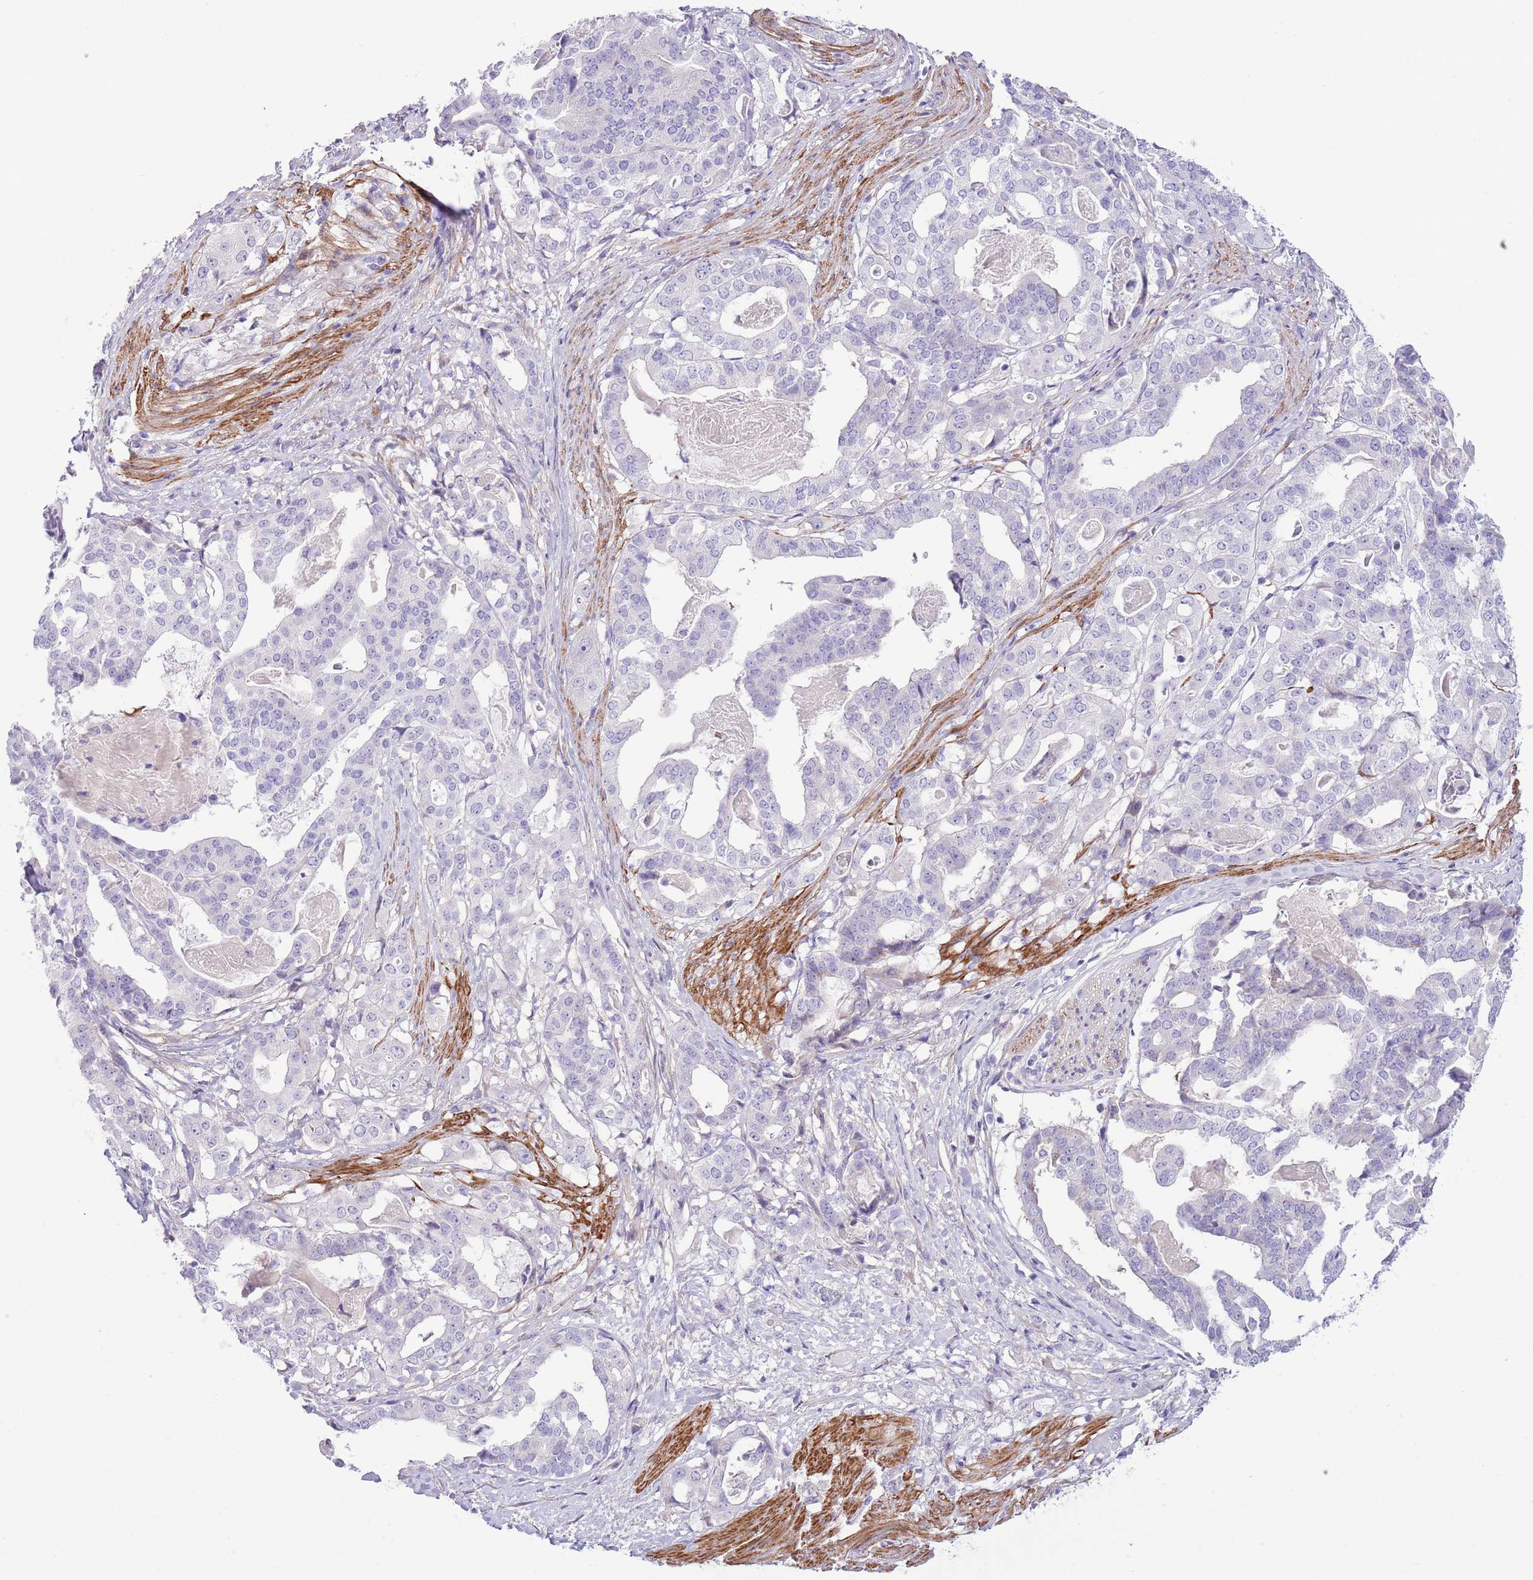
{"staining": {"intensity": "negative", "quantity": "none", "location": "none"}, "tissue": "stomach cancer", "cell_type": "Tumor cells", "image_type": "cancer", "snomed": [{"axis": "morphology", "description": "Adenocarcinoma, NOS"}, {"axis": "topography", "description": "Stomach"}], "caption": "Stomach cancer (adenocarcinoma) was stained to show a protein in brown. There is no significant expression in tumor cells.", "gene": "ZC4H2", "patient": {"sex": "male", "age": 48}}